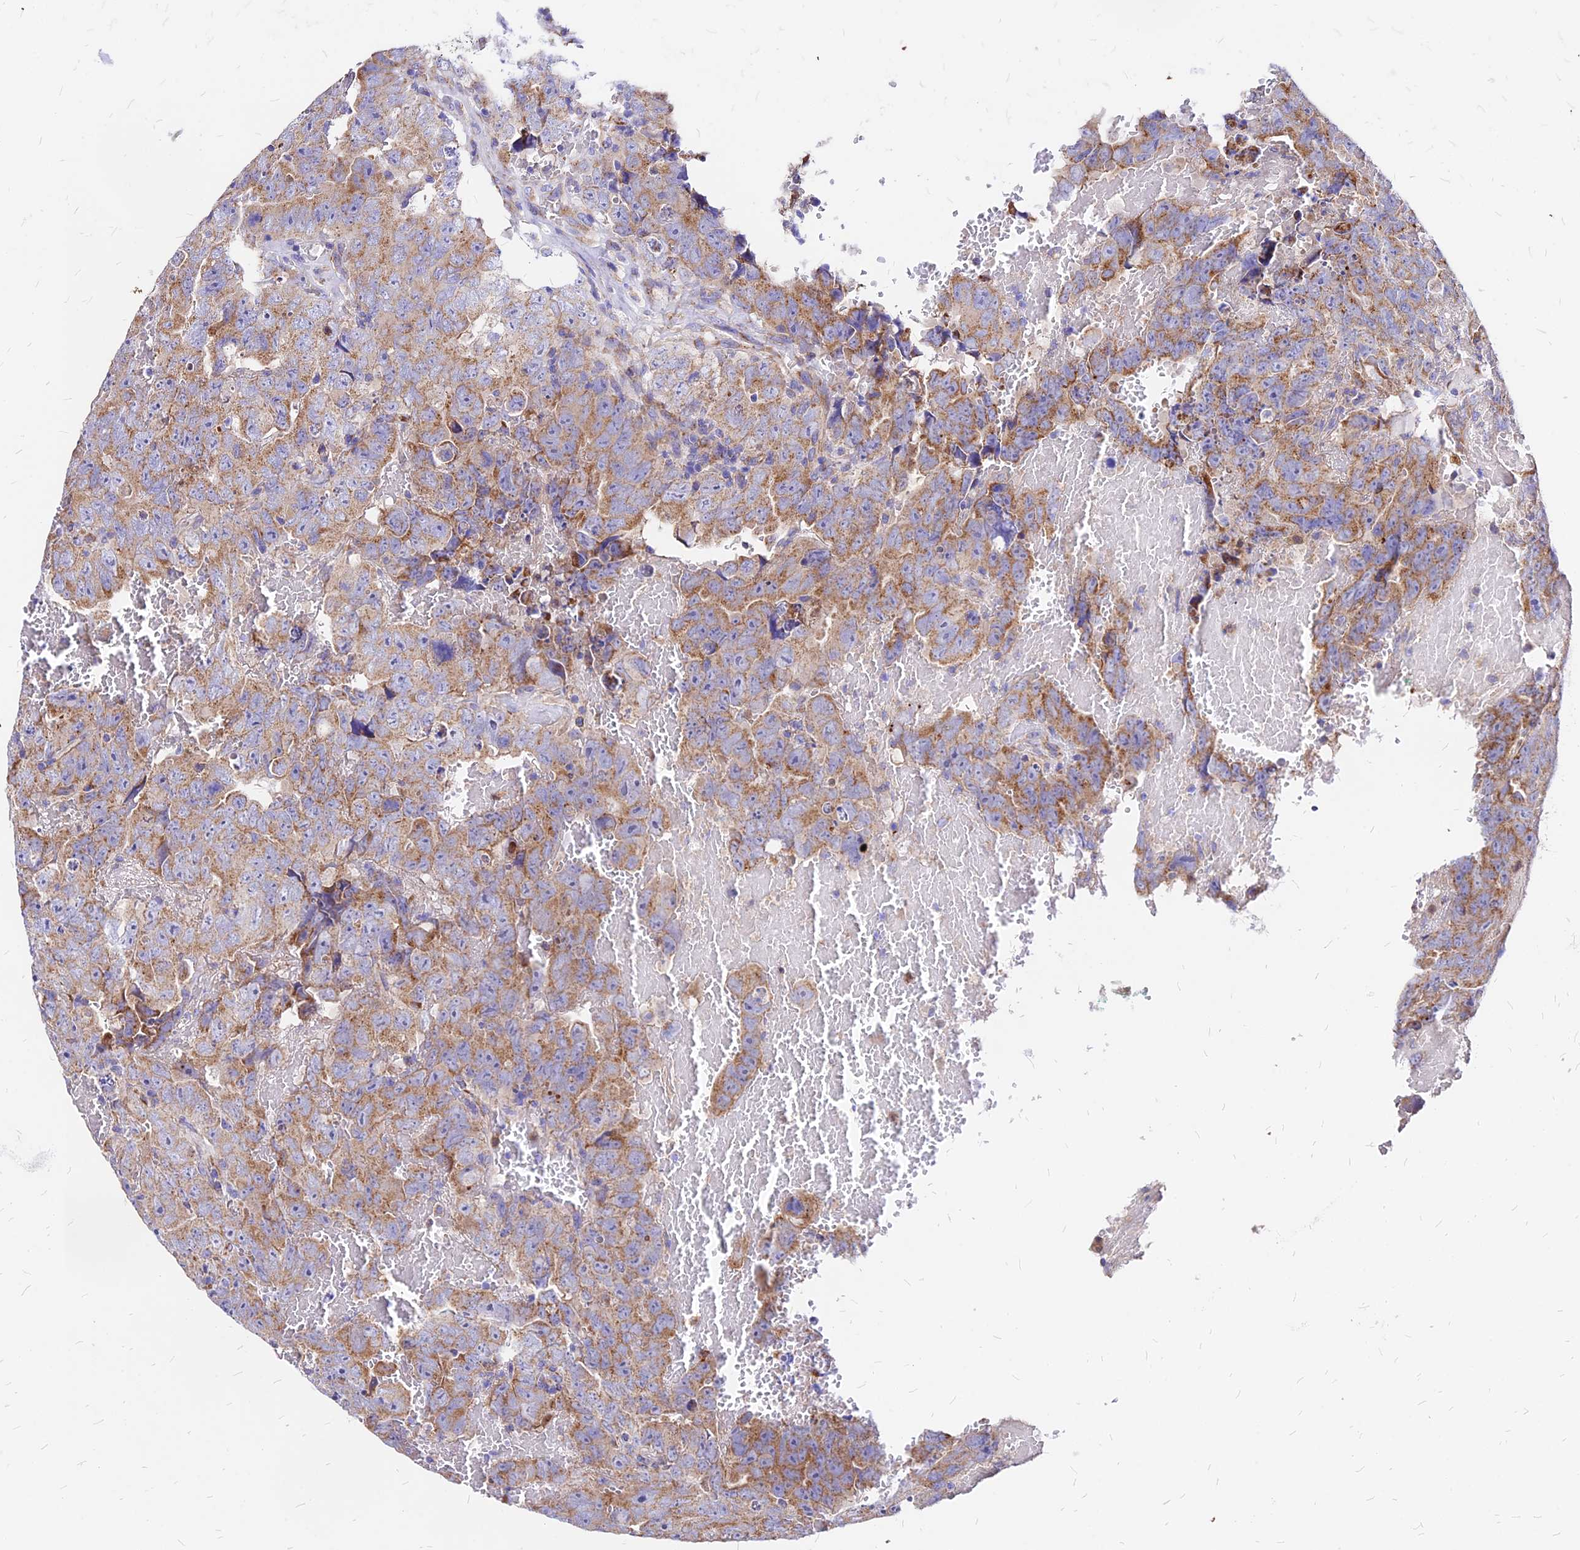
{"staining": {"intensity": "moderate", "quantity": "25%-75%", "location": "cytoplasmic/membranous"}, "tissue": "testis cancer", "cell_type": "Tumor cells", "image_type": "cancer", "snomed": [{"axis": "morphology", "description": "Carcinoma, Embryonal, NOS"}, {"axis": "topography", "description": "Testis"}], "caption": "Tumor cells display medium levels of moderate cytoplasmic/membranous staining in approximately 25%-75% of cells in embryonal carcinoma (testis).", "gene": "MRPL3", "patient": {"sex": "male", "age": 45}}